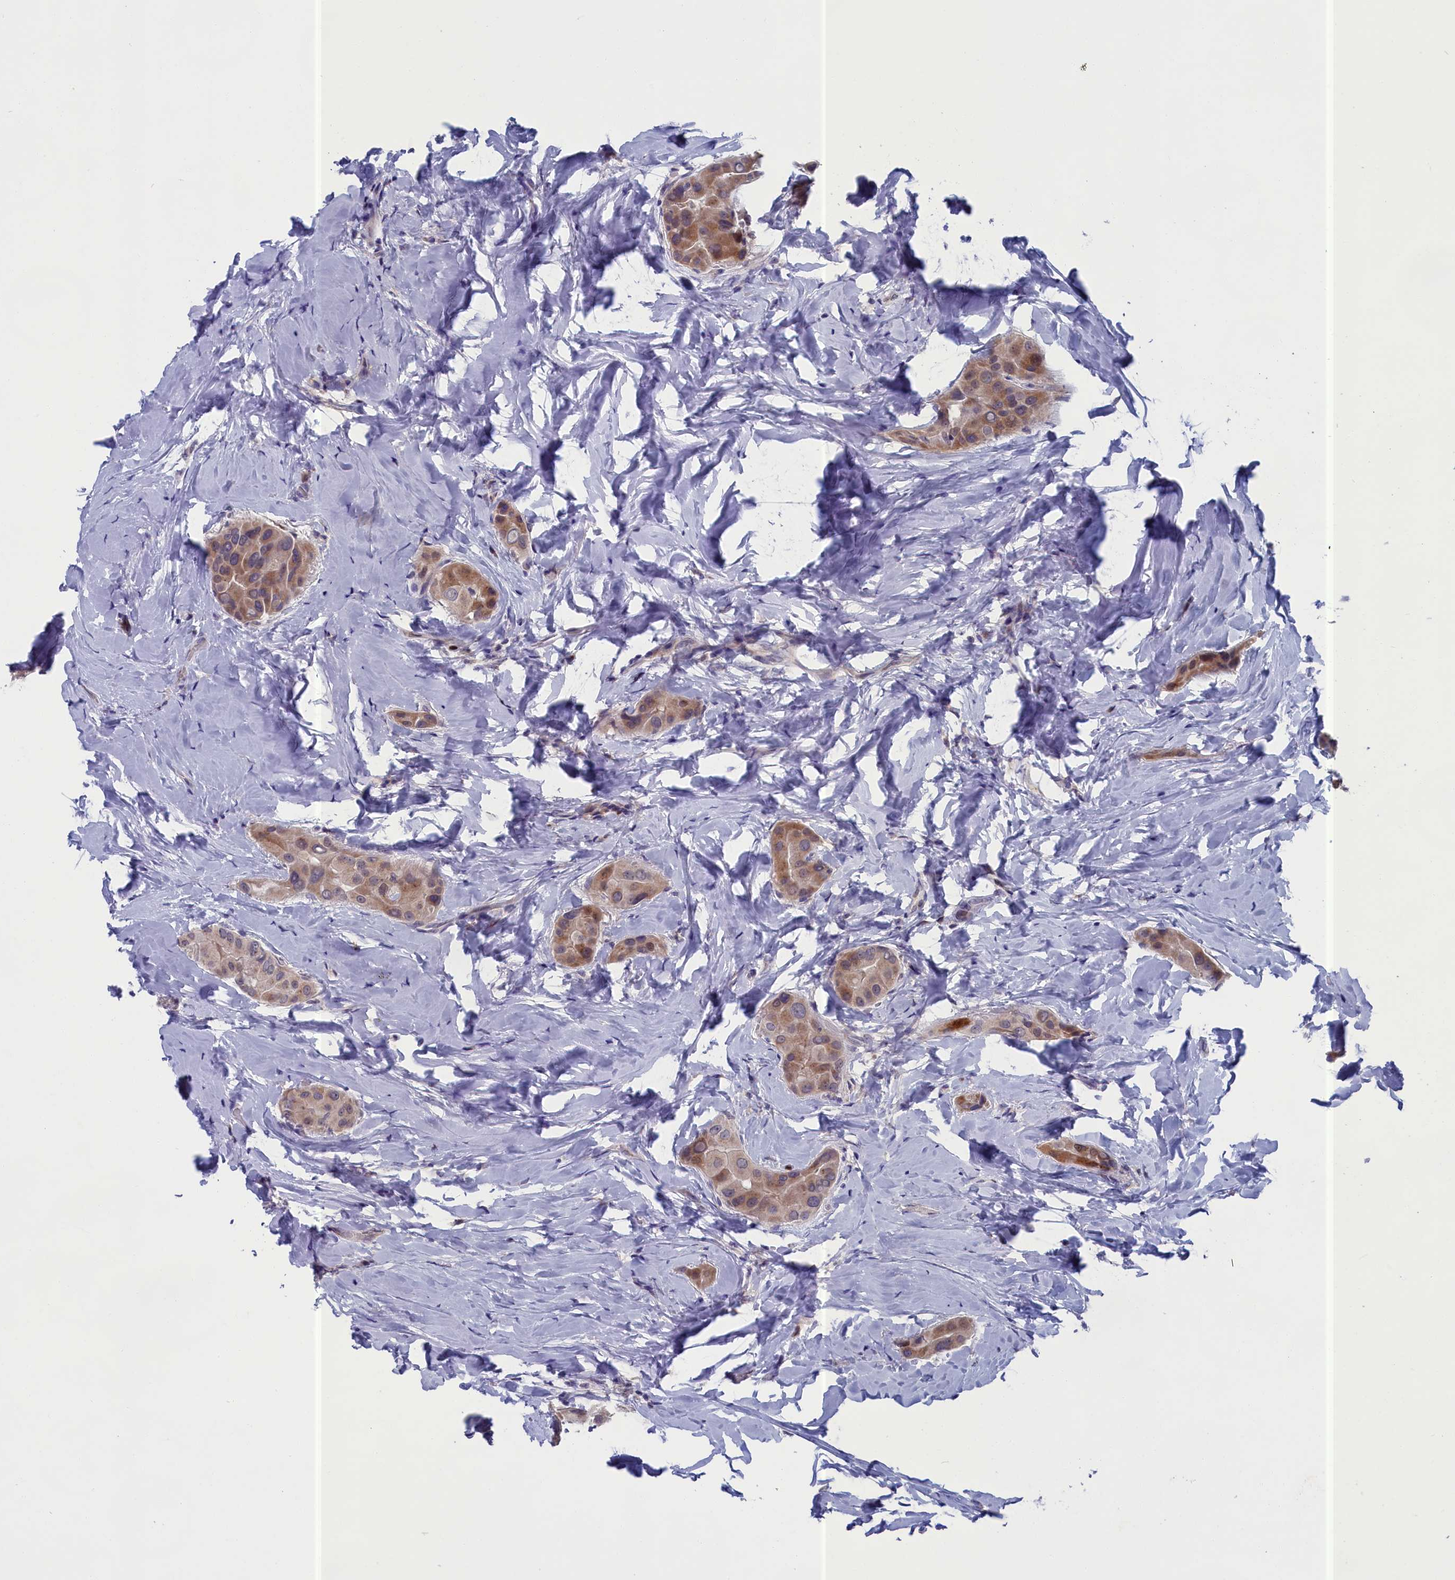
{"staining": {"intensity": "weak", "quantity": ">75%", "location": "cytoplasmic/membranous"}, "tissue": "thyroid cancer", "cell_type": "Tumor cells", "image_type": "cancer", "snomed": [{"axis": "morphology", "description": "Papillary adenocarcinoma, NOS"}, {"axis": "topography", "description": "Thyroid gland"}], "caption": "Immunohistochemistry (IHC) of human thyroid cancer reveals low levels of weak cytoplasmic/membranous positivity in about >75% of tumor cells. (brown staining indicates protein expression, while blue staining denotes nuclei).", "gene": "LIG1", "patient": {"sex": "male", "age": 33}}